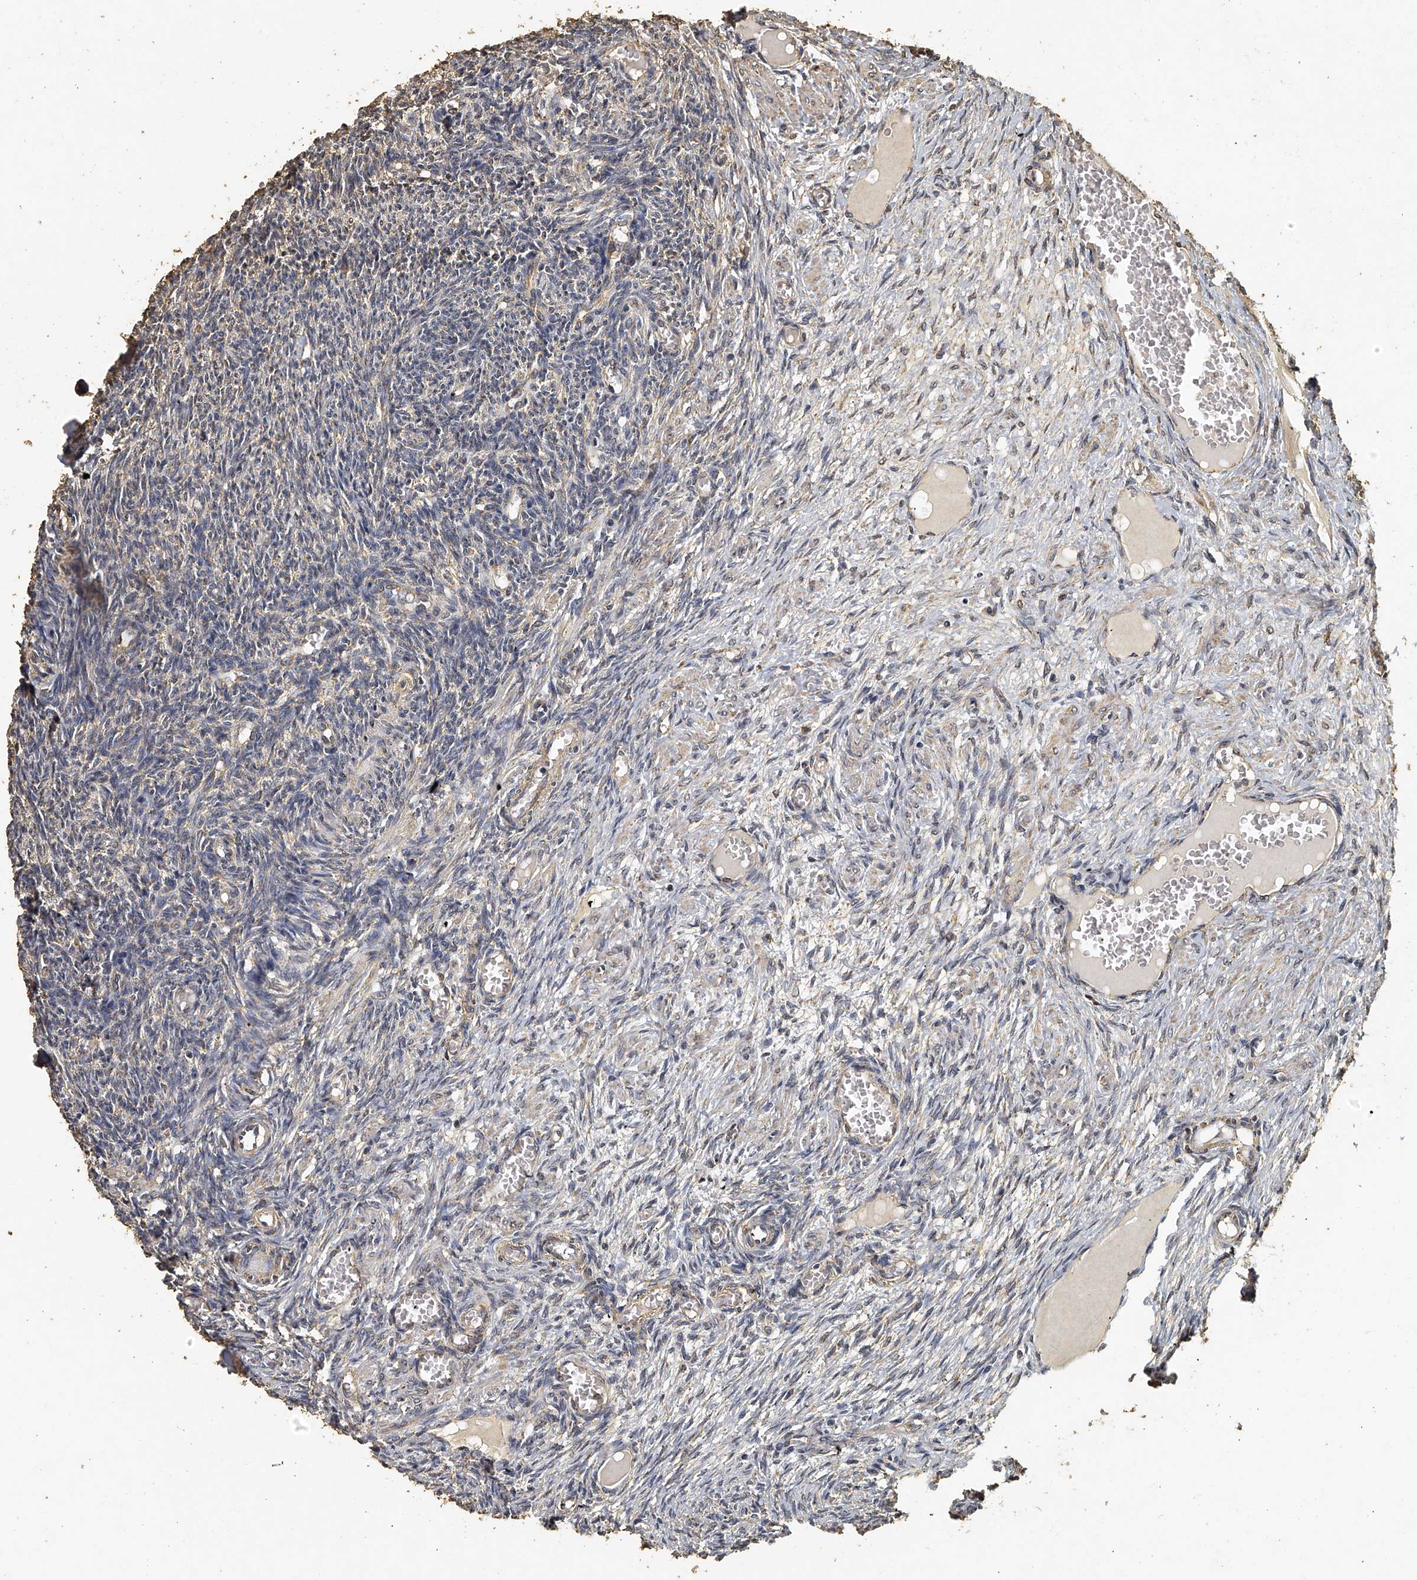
{"staining": {"intensity": "weak", "quantity": "25%-75%", "location": "cytoplasmic/membranous"}, "tissue": "ovary", "cell_type": "Ovarian stroma cells", "image_type": "normal", "snomed": [{"axis": "morphology", "description": "Normal tissue, NOS"}, {"axis": "topography", "description": "Ovary"}], "caption": "IHC (DAB (3,3'-diaminobenzidine)) staining of benign ovary displays weak cytoplasmic/membranous protein positivity in approximately 25%-75% of ovarian stroma cells.", "gene": "MRPL28", "patient": {"sex": "female", "age": 27}}